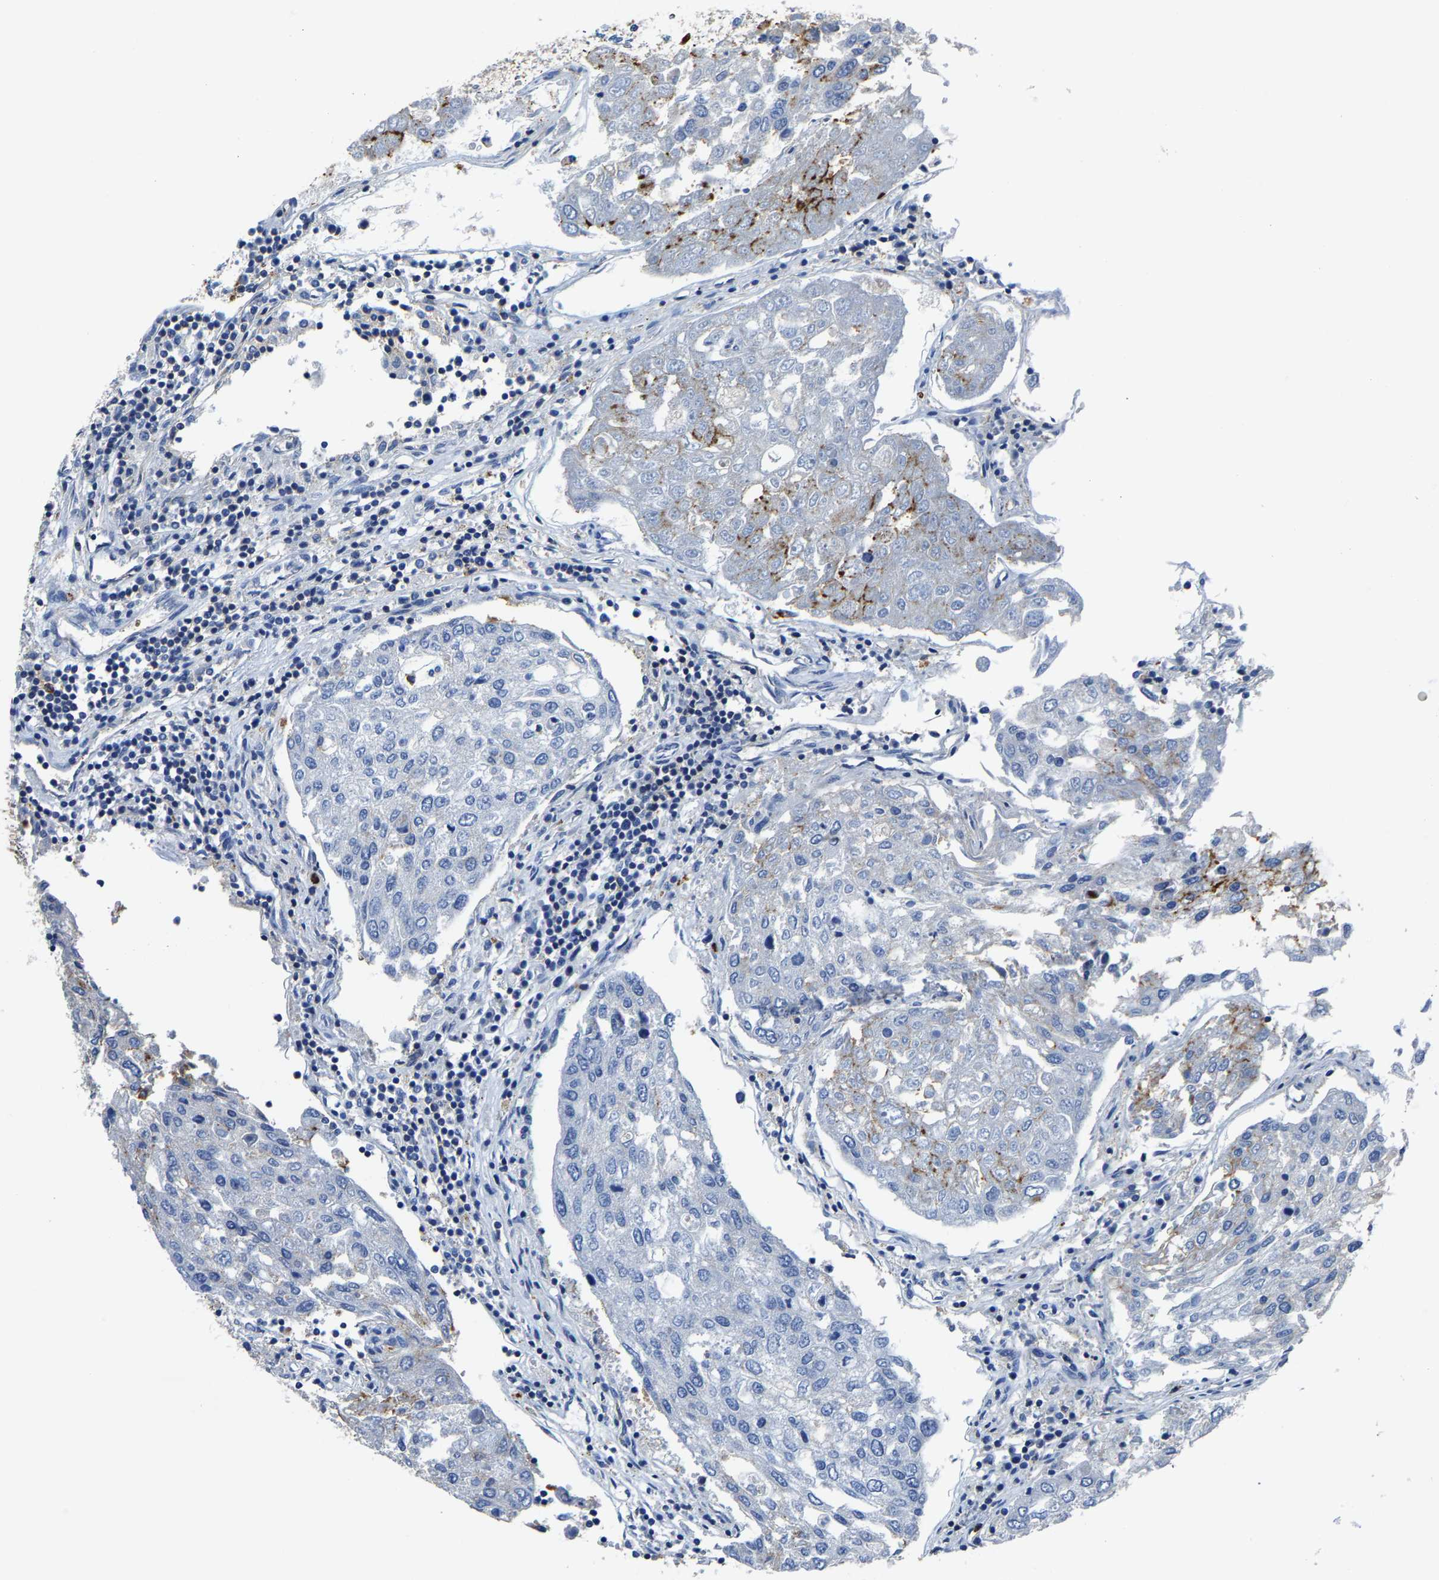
{"staining": {"intensity": "negative", "quantity": "none", "location": "none"}, "tissue": "urothelial cancer", "cell_type": "Tumor cells", "image_type": "cancer", "snomed": [{"axis": "morphology", "description": "Urothelial carcinoma, High grade"}, {"axis": "topography", "description": "Lymph node"}, {"axis": "topography", "description": "Urinary bladder"}], "caption": "Urothelial cancer was stained to show a protein in brown. There is no significant expression in tumor cells.", "gene": "TRAF6", "patient": {"sex": "male", "age": 51}}